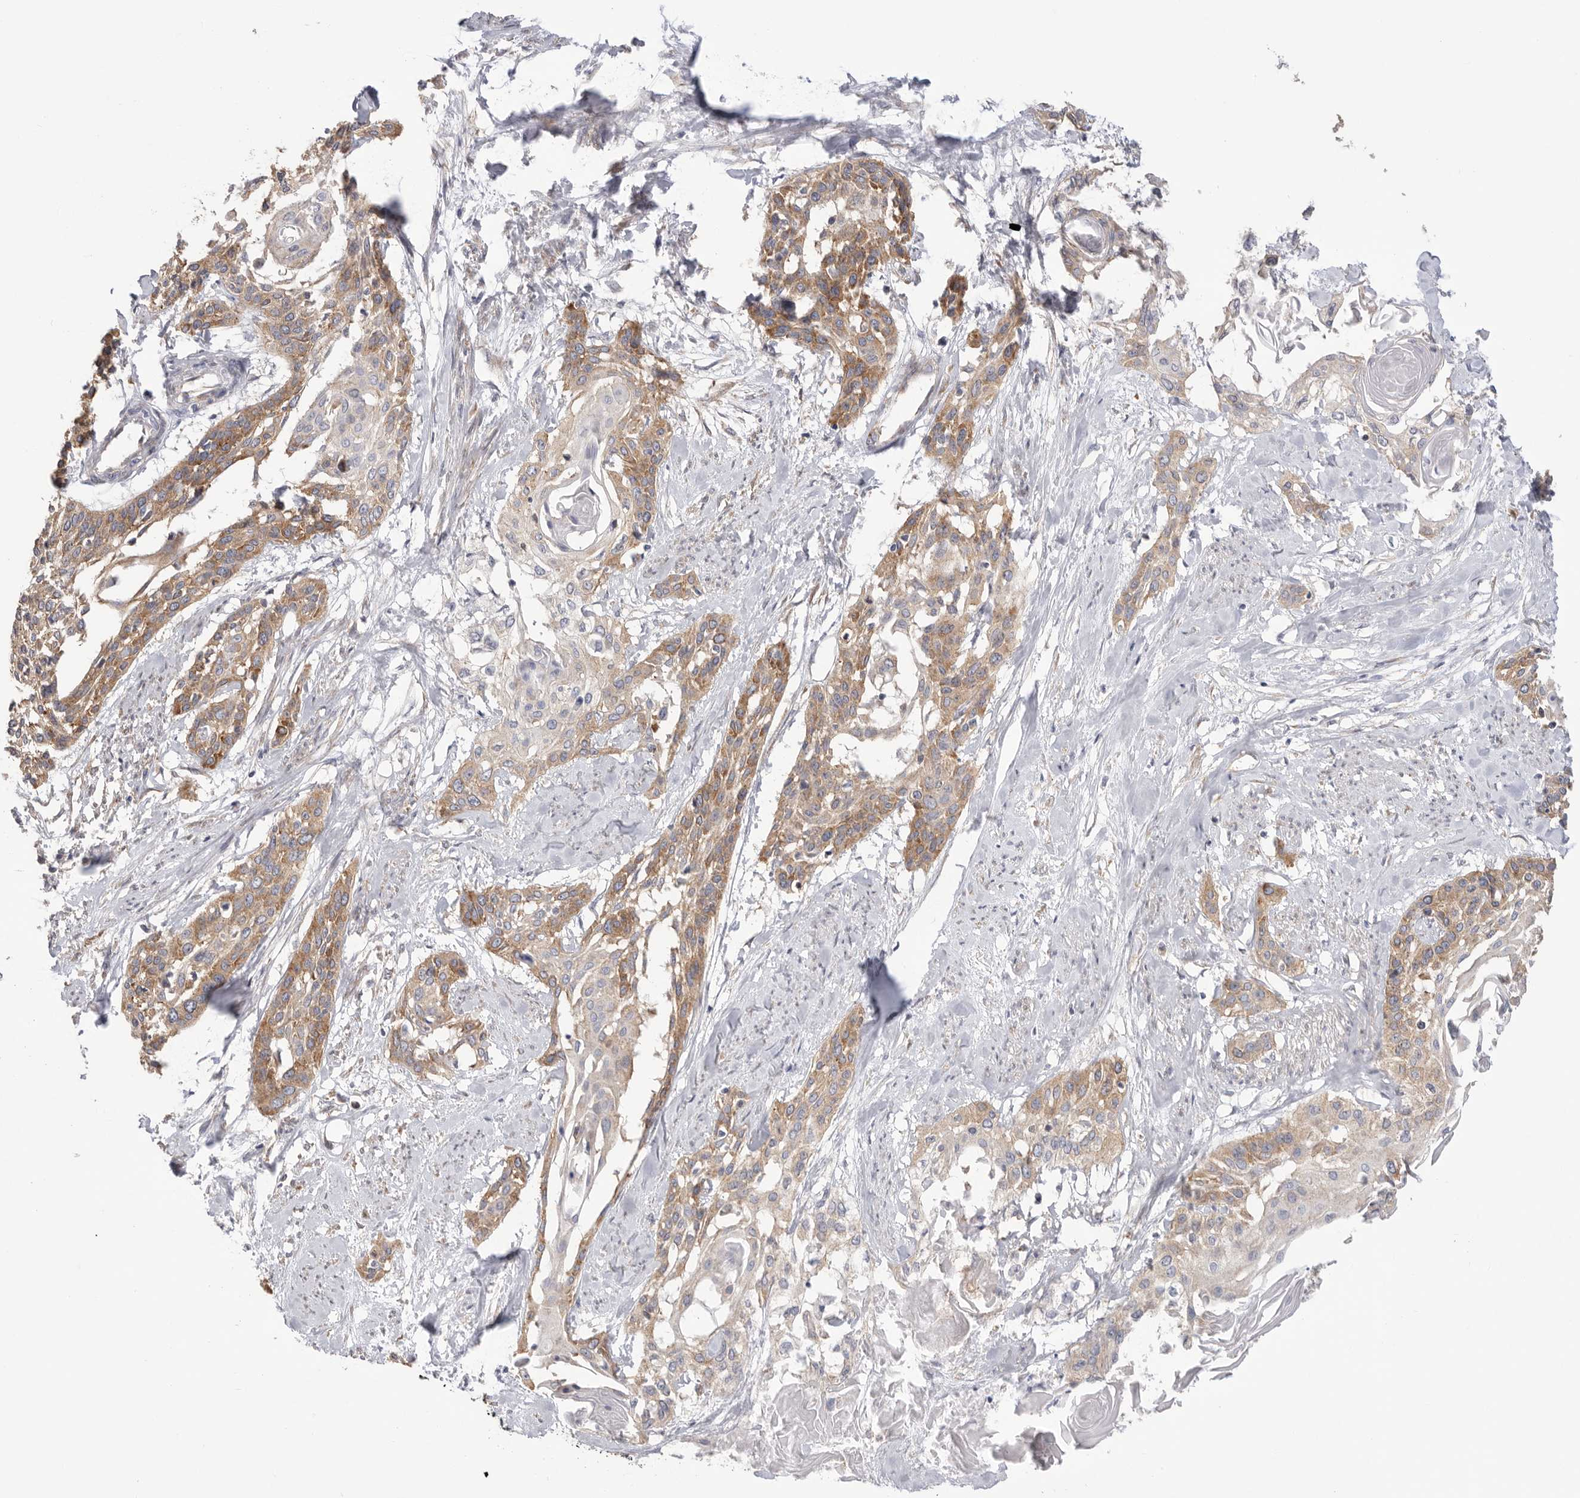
{"staining": {"intensity": "moderate", "quantity": ">75%", "location": "cytoplasmic/membranous"}, "tissue": "cervical cancer", "cell_type": "Tumor cells", "image_type": "cancer", "snomed": [{"axis": "morphology", "description": "Squamous cell carcinoma, NOS"}, {"axis": "topography", "description": "Cervix"}], "caption": "Protein expression analysis of cervical squamous cell carcinoma exhibits moderate cytoplasmic/membranous positivity in about >75% of tumor cells. Ihc stains the protein of interest in brown and the nuclei are stained blue.", "gene": "SERBP1", "patient": {"sex": "female", "age": 57}}